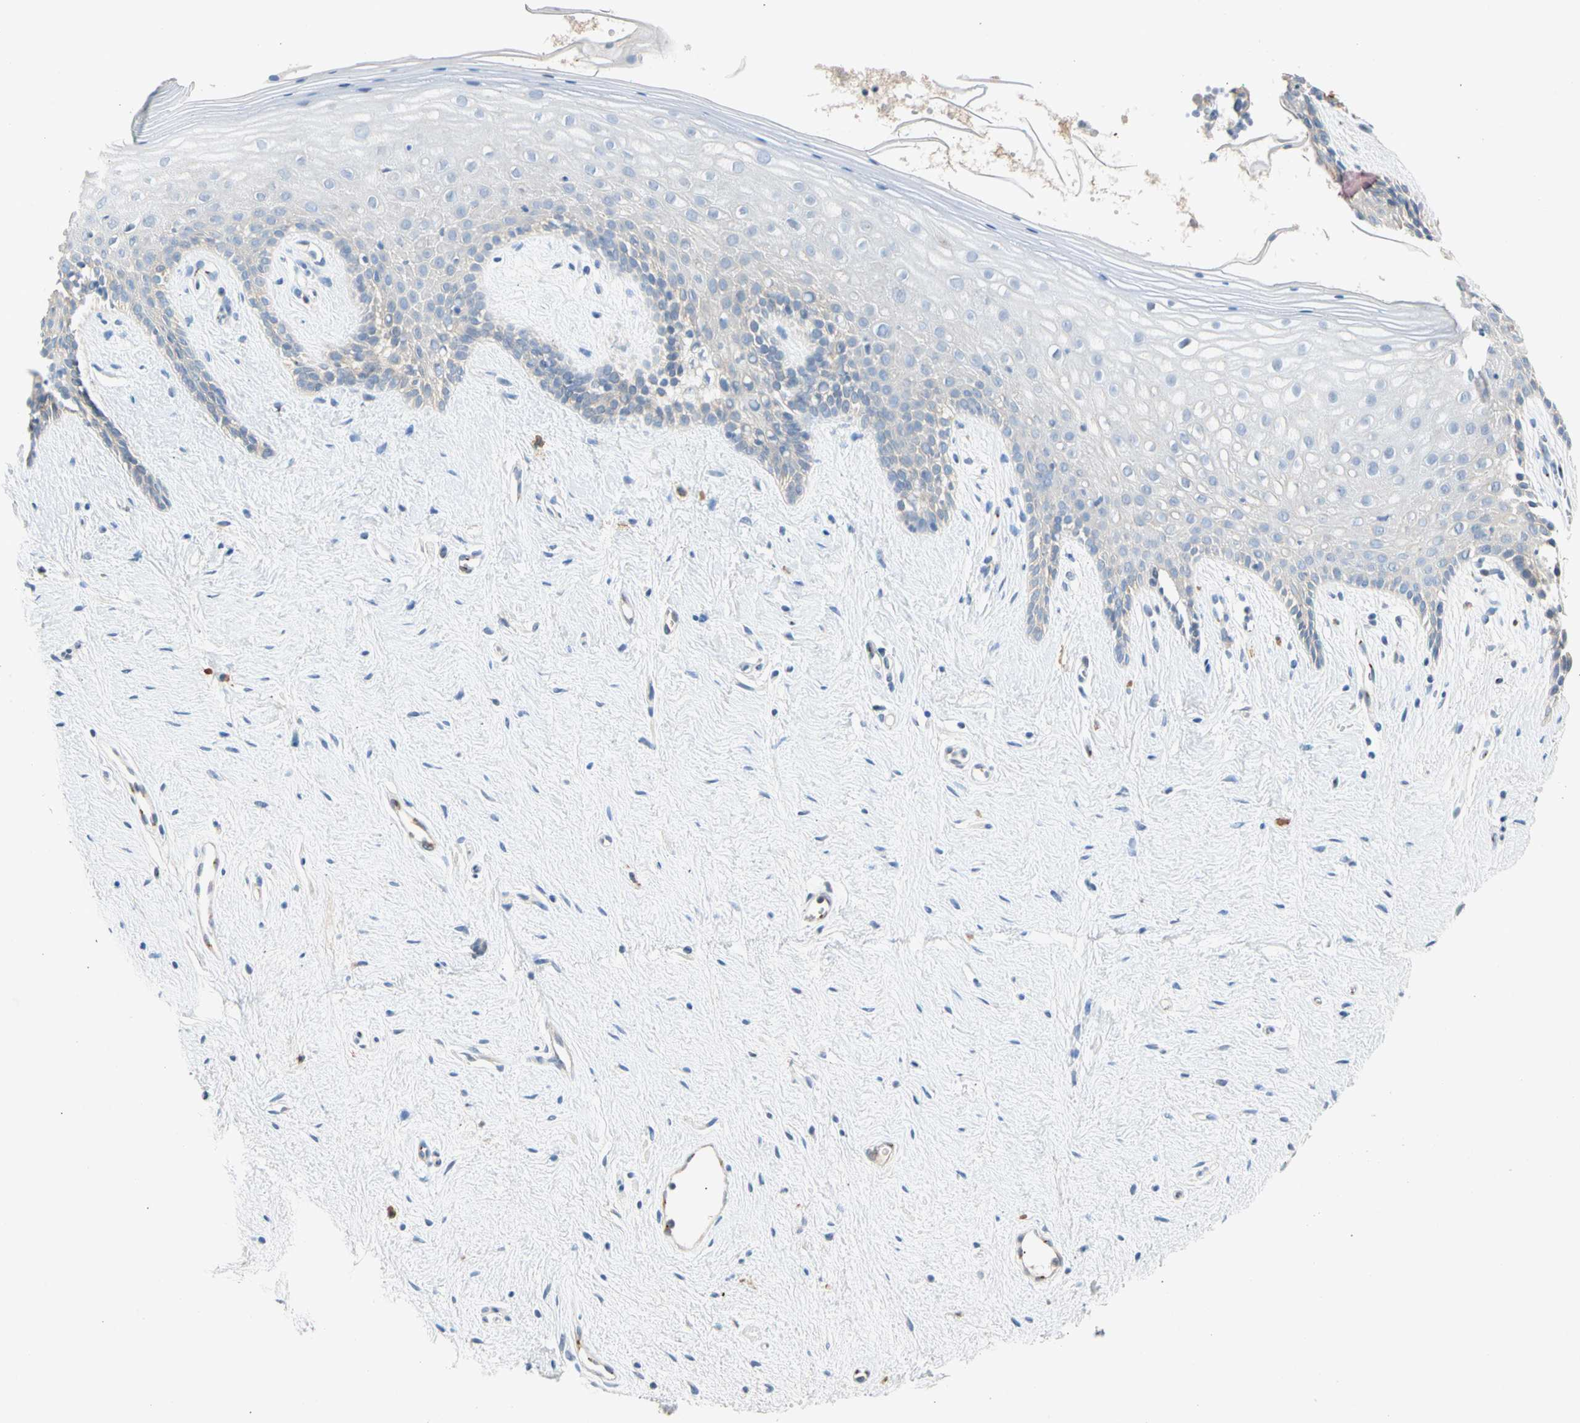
{"staining": {"intensity": "negative", "quantity": "none", "location": "none"}, "tissue": "vagina", "cell_type": "Squamous epithelial cells", "image_type": "normal", "snomed": [{"axis": "morphology", "description": "Normal tissue, NOS"}, {"axis": "topography", "description": "Vagina"}], "caption": "Squamous epithelial cells show no significant protein positivity in unremarkable vagina.", "gene": "GASK1B", "patient": {"sex": "female", "age": 44}}